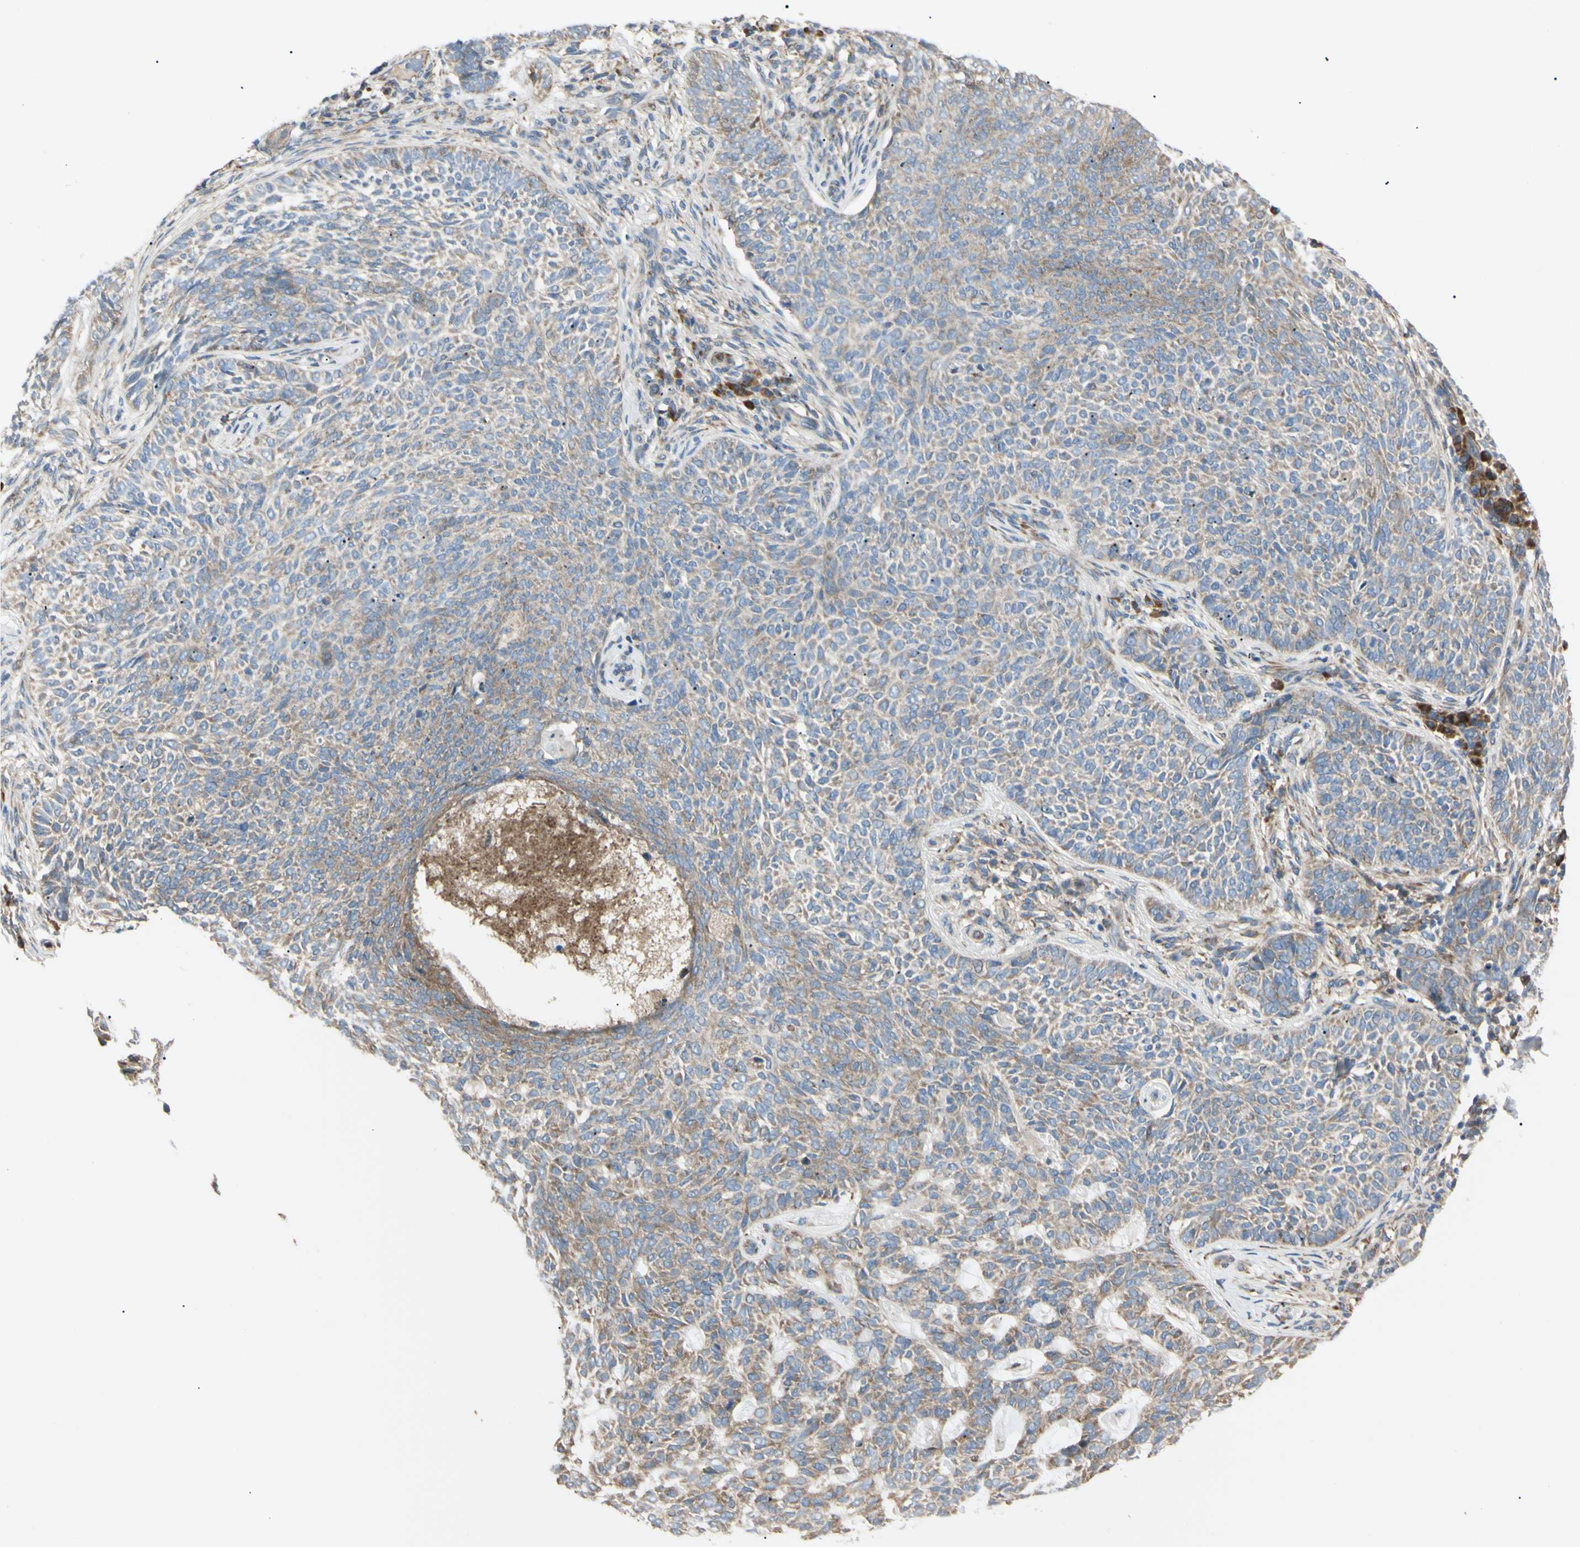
{"staining": {"intensity": "moderate", "quantity": ">75%", "location": "cytoplasmic/membranous"}, "tissue": "skin cancer", "cell_type": "Tumor cells", "image_type": "cancer", "snomed": [{"axis": "morphology", "description": "Basal cell carcinoma"}, {"axis": "topography", "description": "Skin"}], "caption": "Immunohistochemical staining of human skin cancer exhibits medium levels of moderate cytoplasmic/membranous positivity in approximately >75% of tumor cells. Nuclei are stained in blue.", "gene": "EIF5A", "patient": {"sex": "male", "age": 87}}